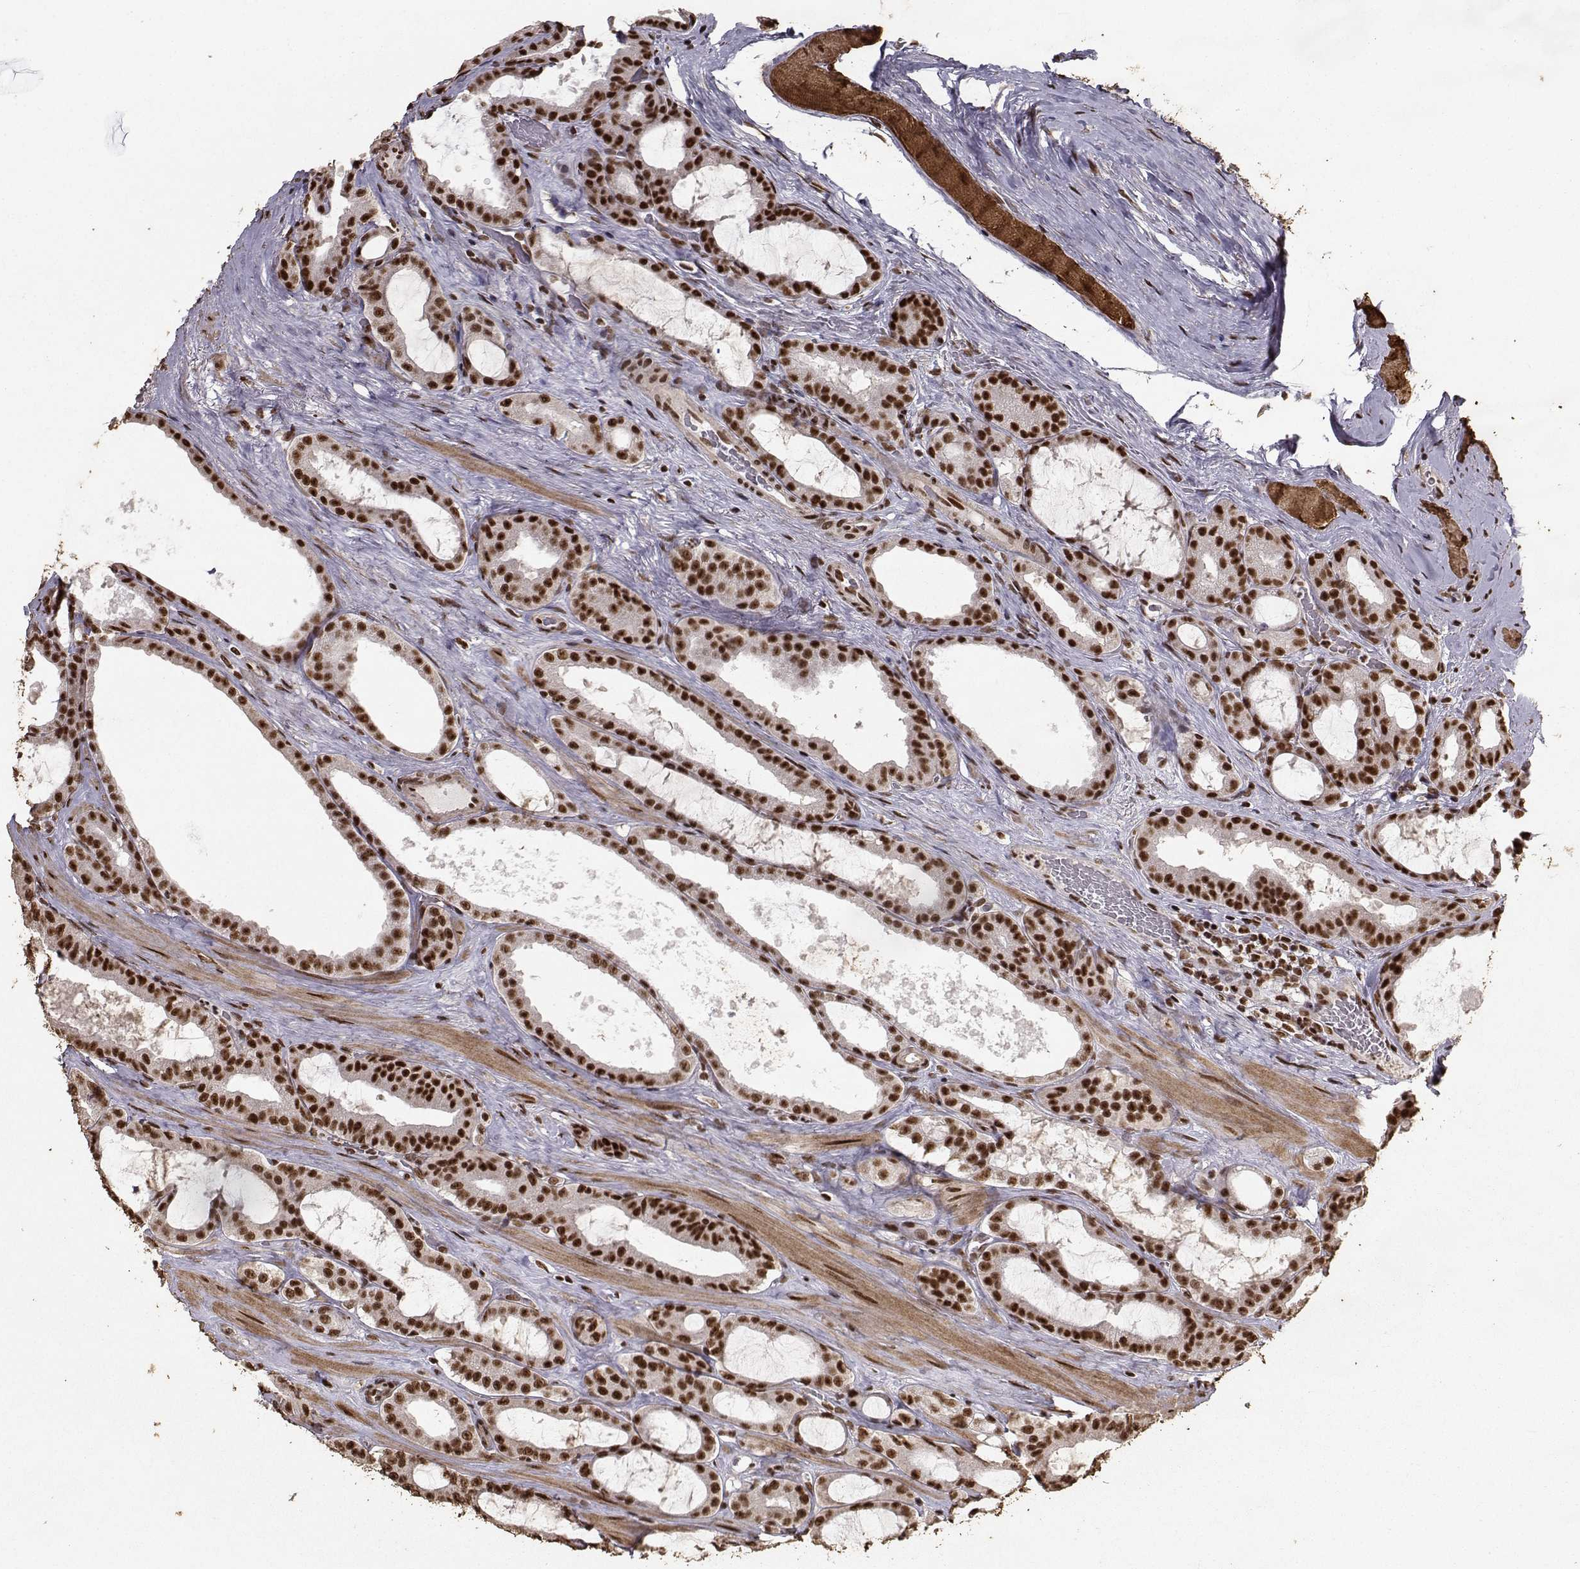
{"staining": {"intensity": "strong", "quantity": "25%-75%", "location": "nuclear"}, "tissue": "prostate cancer", "cell_type": "Tumor cells", "image_type": "cancer", "snomed": [{"axis": "morphology", "description": "Adenocarcinoma, NOS"}, {"axis": "topography", "description": "Prostate"}], "caption": "Immunohistochemistry (IHC) histopathology image of neoplastic tissue: prostate adenocarcinoma stained using immunohistochemistry displays high levels of strong protein expression localized specifically in the nuclear of tumor cells, appearing as a nuclear brown color.", "gene": "SF1", "patient": {"sex": "male", "age": 67}}